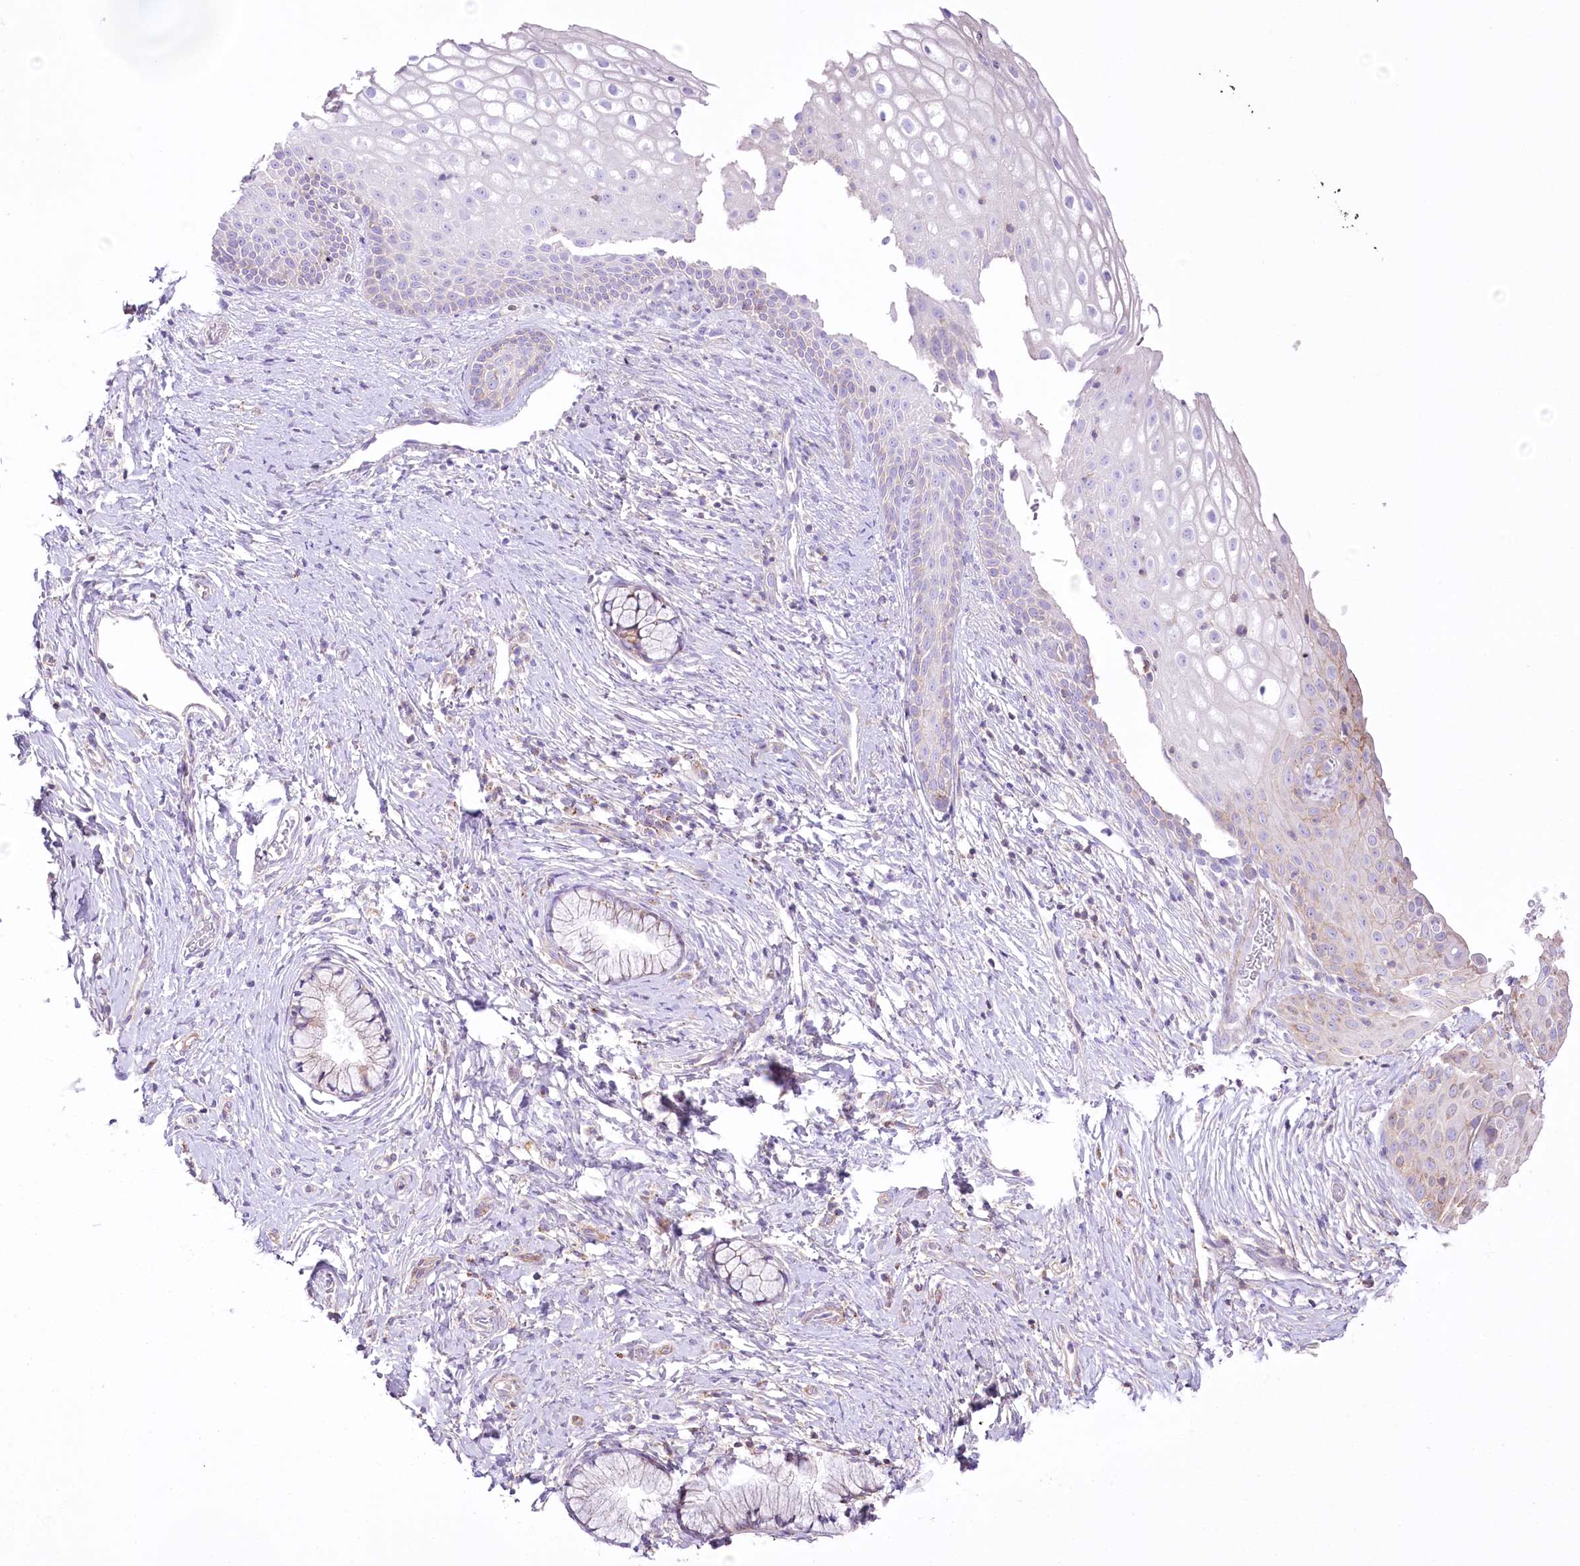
{"staining": {"intensity": "negative", "quantity": "none", "location": "none"}, "tissue": "cervix", "cell_type": "Glandular cells", "image_type": "normal", "snomed": [{"axis": "morphology", "description": "Normal tissue, NOS"}, {"axis": "topography", "description": "Cervix"}], "caption": "The immunohistochemistry (IHC) micrograph has no significant expression in glandular cells of cervix. The staining was performed using DAB to visualize the protein expression in brown, while the nuclei were stained in blue with hematoxylin (Magnification: 20x).", "gene": "FAM216A", "patient": {"sex": "female", "age": 33}}